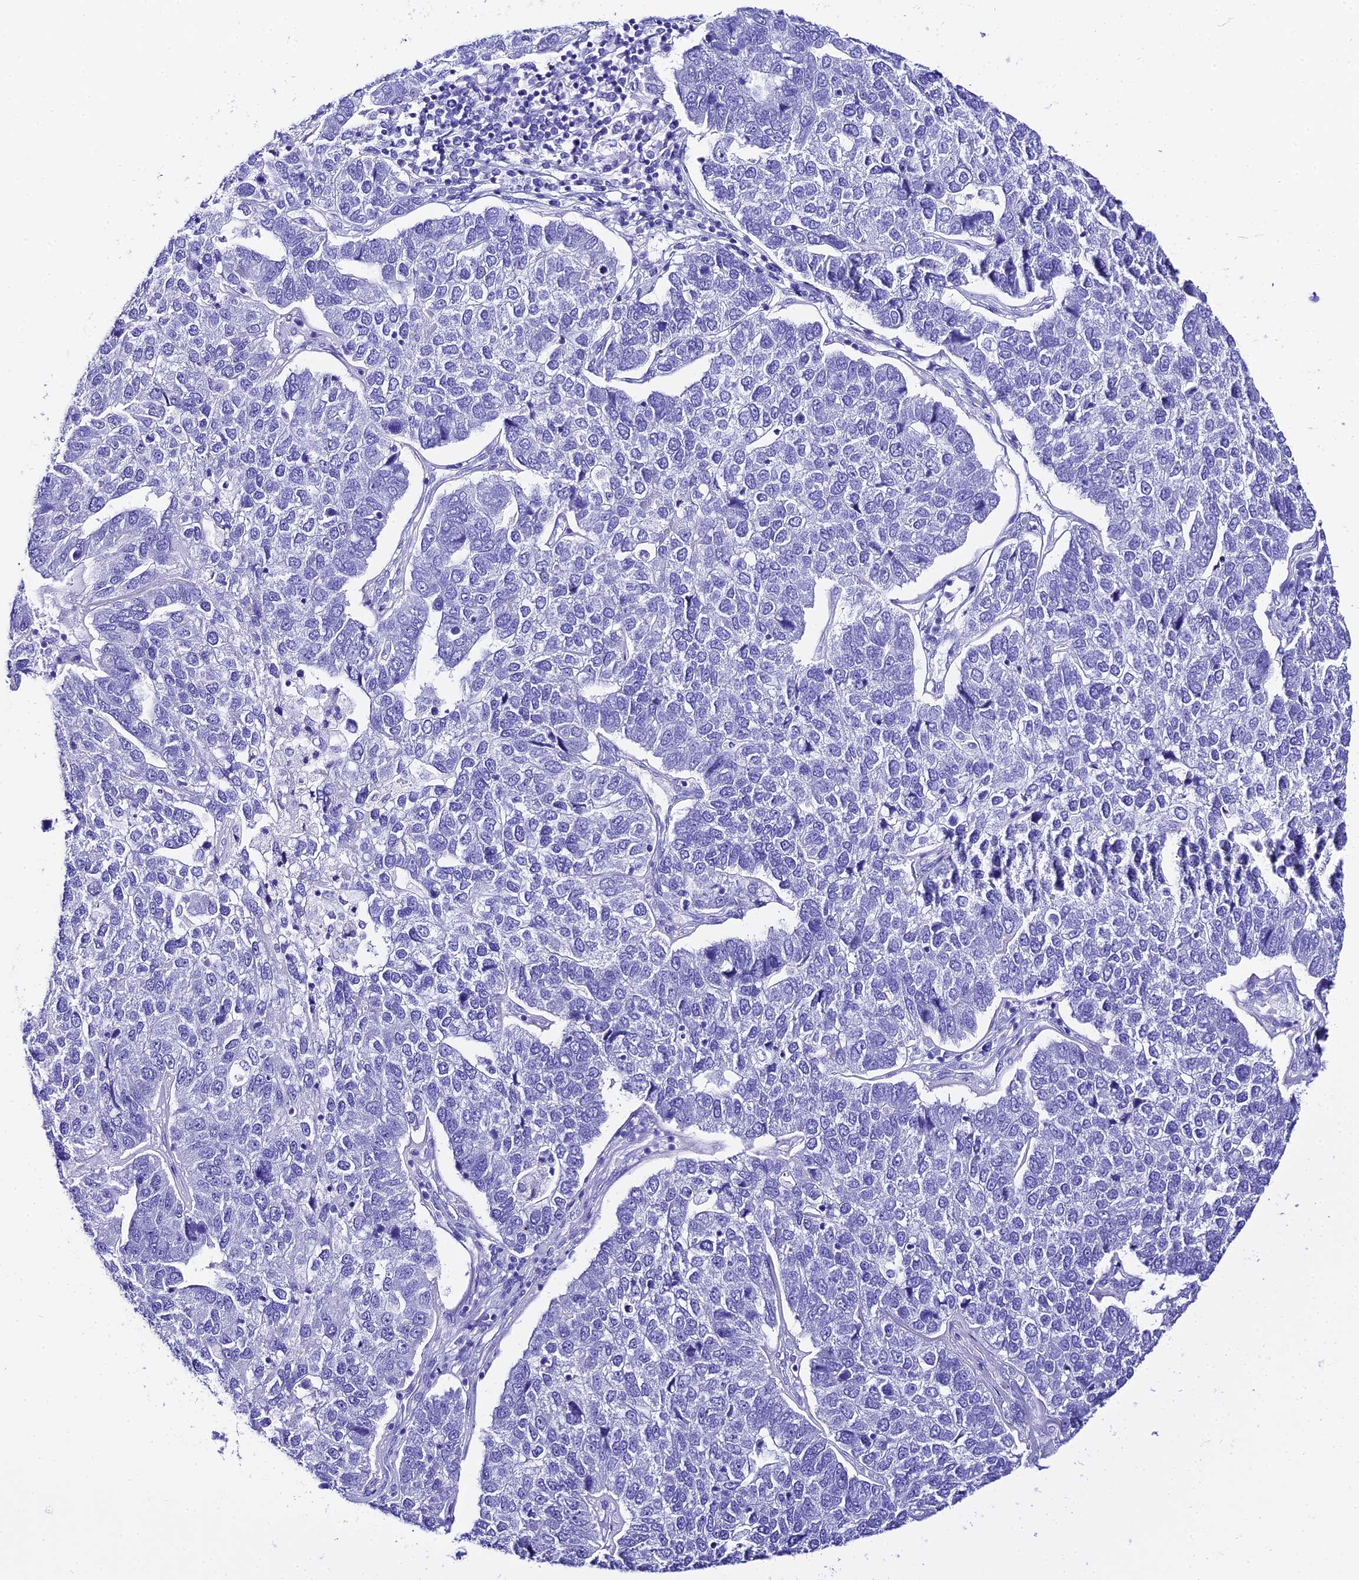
{"staining": {"intensity": "negative", "quantity": "none", "location": "none"}, "tissue": "pancreatic cancer", "cell_type": "Tumor cells", "image_type": "cancer", "snomed": [{"axis": "morphology", "description": "Adenocarcinoma, NOS"}, {"axis": "topography", "description": "Pancreas"}], "caption": "Immunohistochemistry micrograph of human pancreatic cancer (adenocarcinoma) stained for a protein (brown), which displays no staining in tumor cells.", "gene": "TRMT44", "patient": {"sex": "female", "age": 61}}